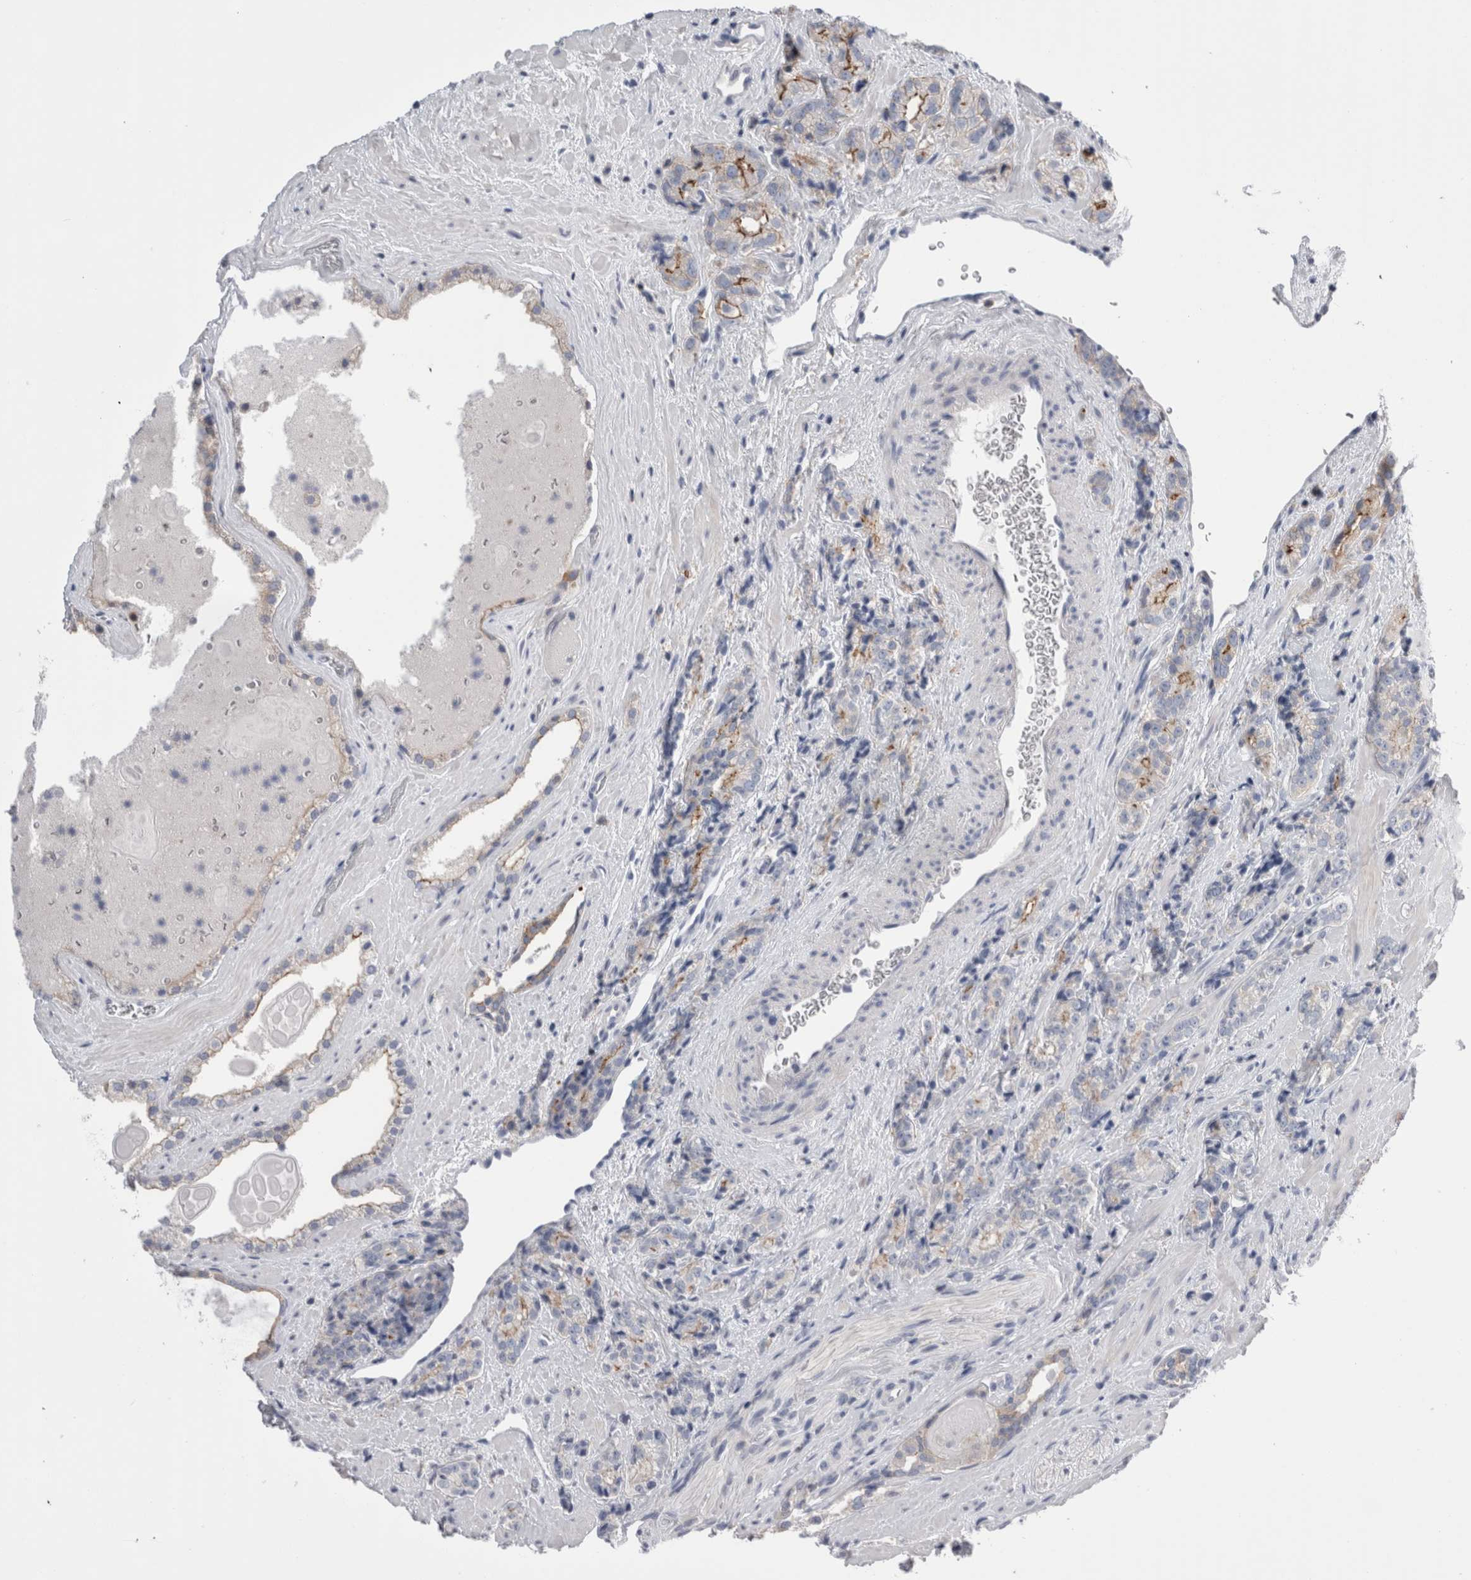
{"staining": {"intensity": "weak", "quantity": "25%-75%", "location": "cytoplasmic/membranous"}, "tissue": "prostate cancer", "cell_type": "Tumor cells", "image_type": "cancer", "snomed": [{"axis": "morphology", "description": "Adenocarcinoma, High grade"}, {"axis": "topography", "description": "Prostate"}], "caption": "Weak cytoplasmic/membranous protein positivity is identified in approximately 25%-75% of tumor cells in prostate cancer.", "gene": "DCTN6", "patient": {"sex": "male", "age": 71}}